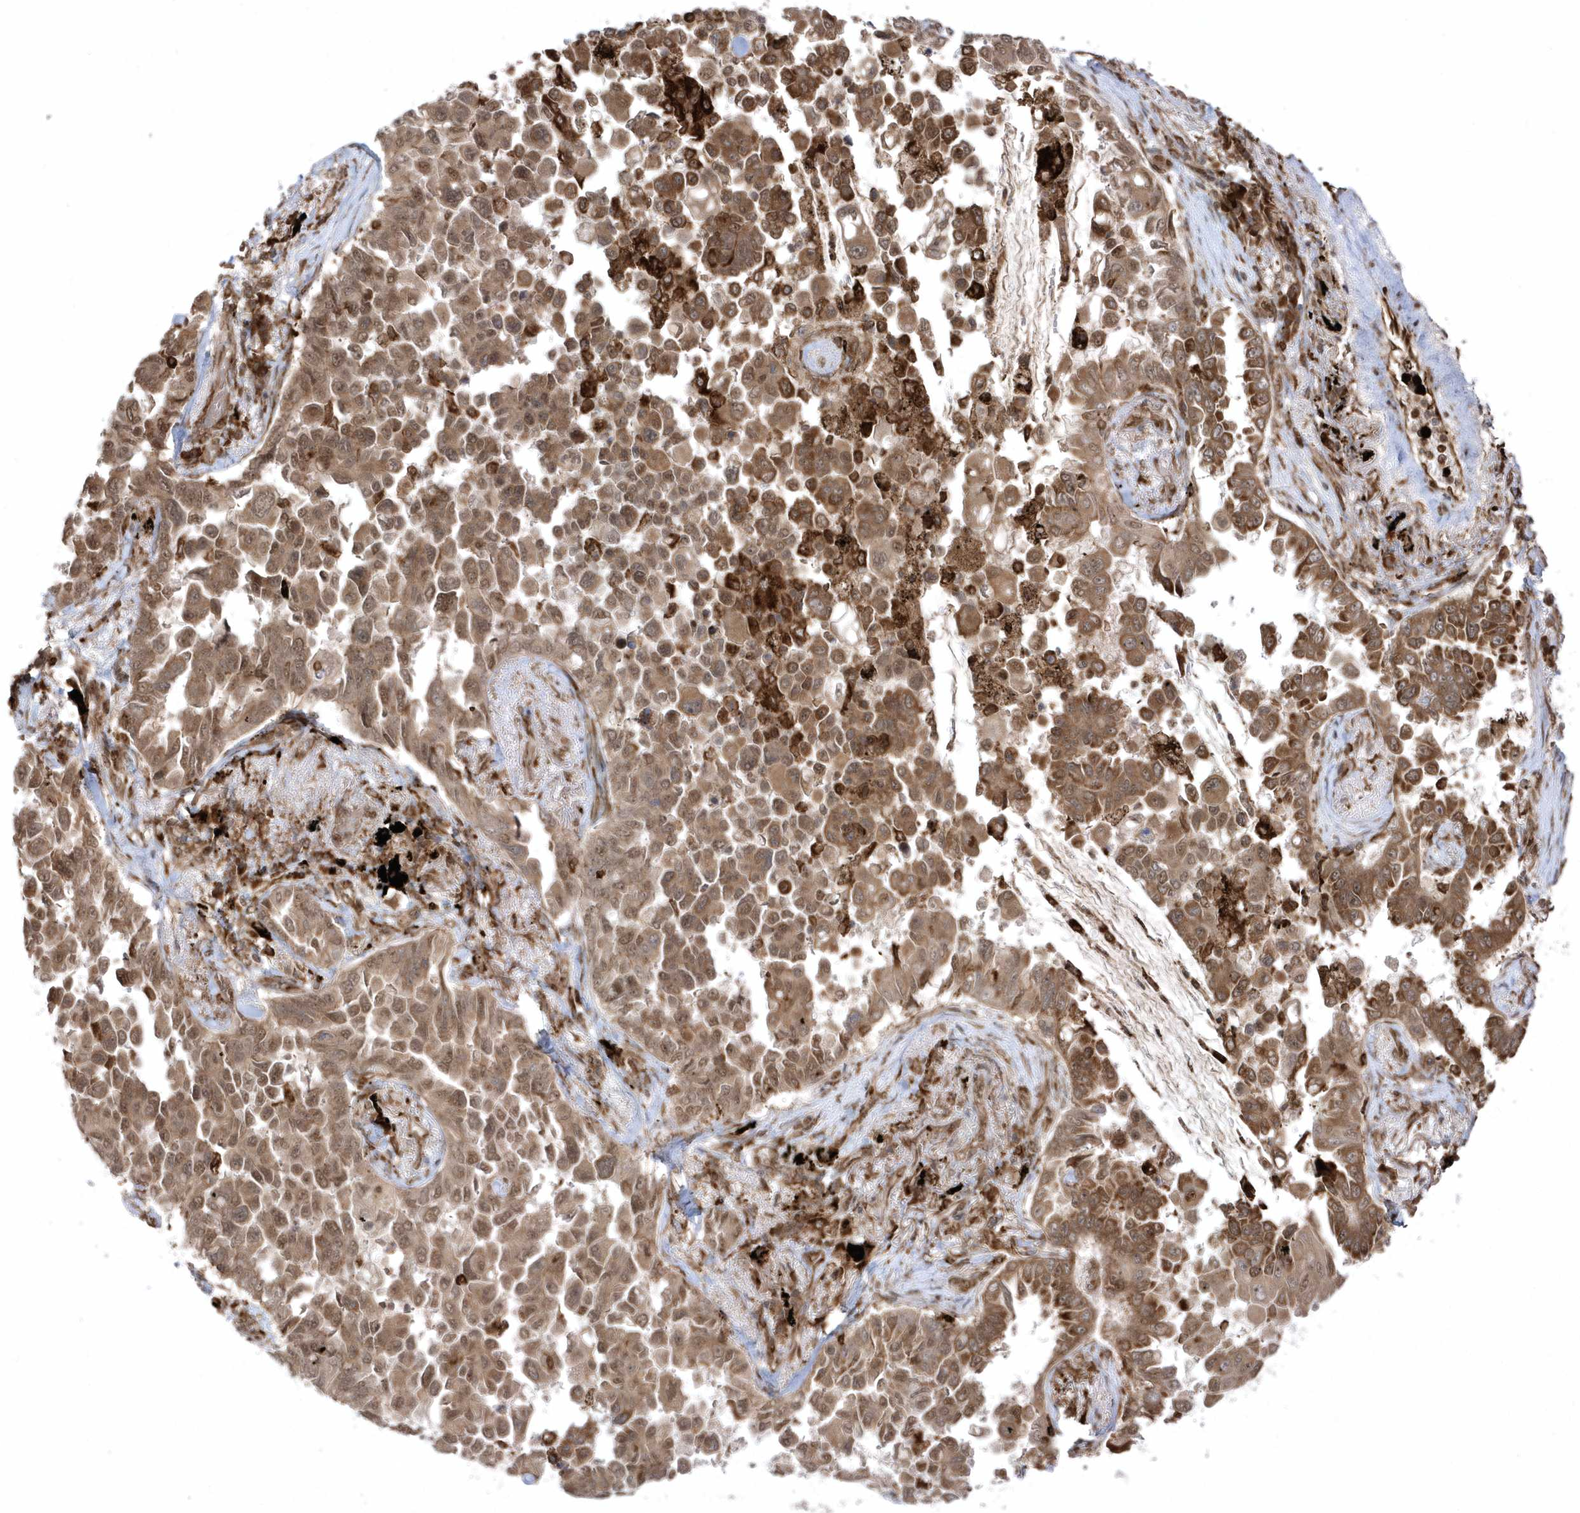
{"staining": {"intensity": "moderate", "quantity": ">75%", "location": "cytoplasmic/membranous,nuclear"}, "tissue": "lung cancer", "cell_type": "Tumor cells", "image_type": "cancer", "snomed": [{"axis": "morphology", "description": "Adenocarcinoma, NOS"}, {"axis": "topography", "description": "Lung"}], "caption": "A medium amount of moderate cytoplasmic/membranous and nuclear positivity is appreciated in approximately >75% of tumor cells in adenocarcinoma (lung) tissue.", "gene": "EPC2", "patient": {"sex": "female", "age": 67}}